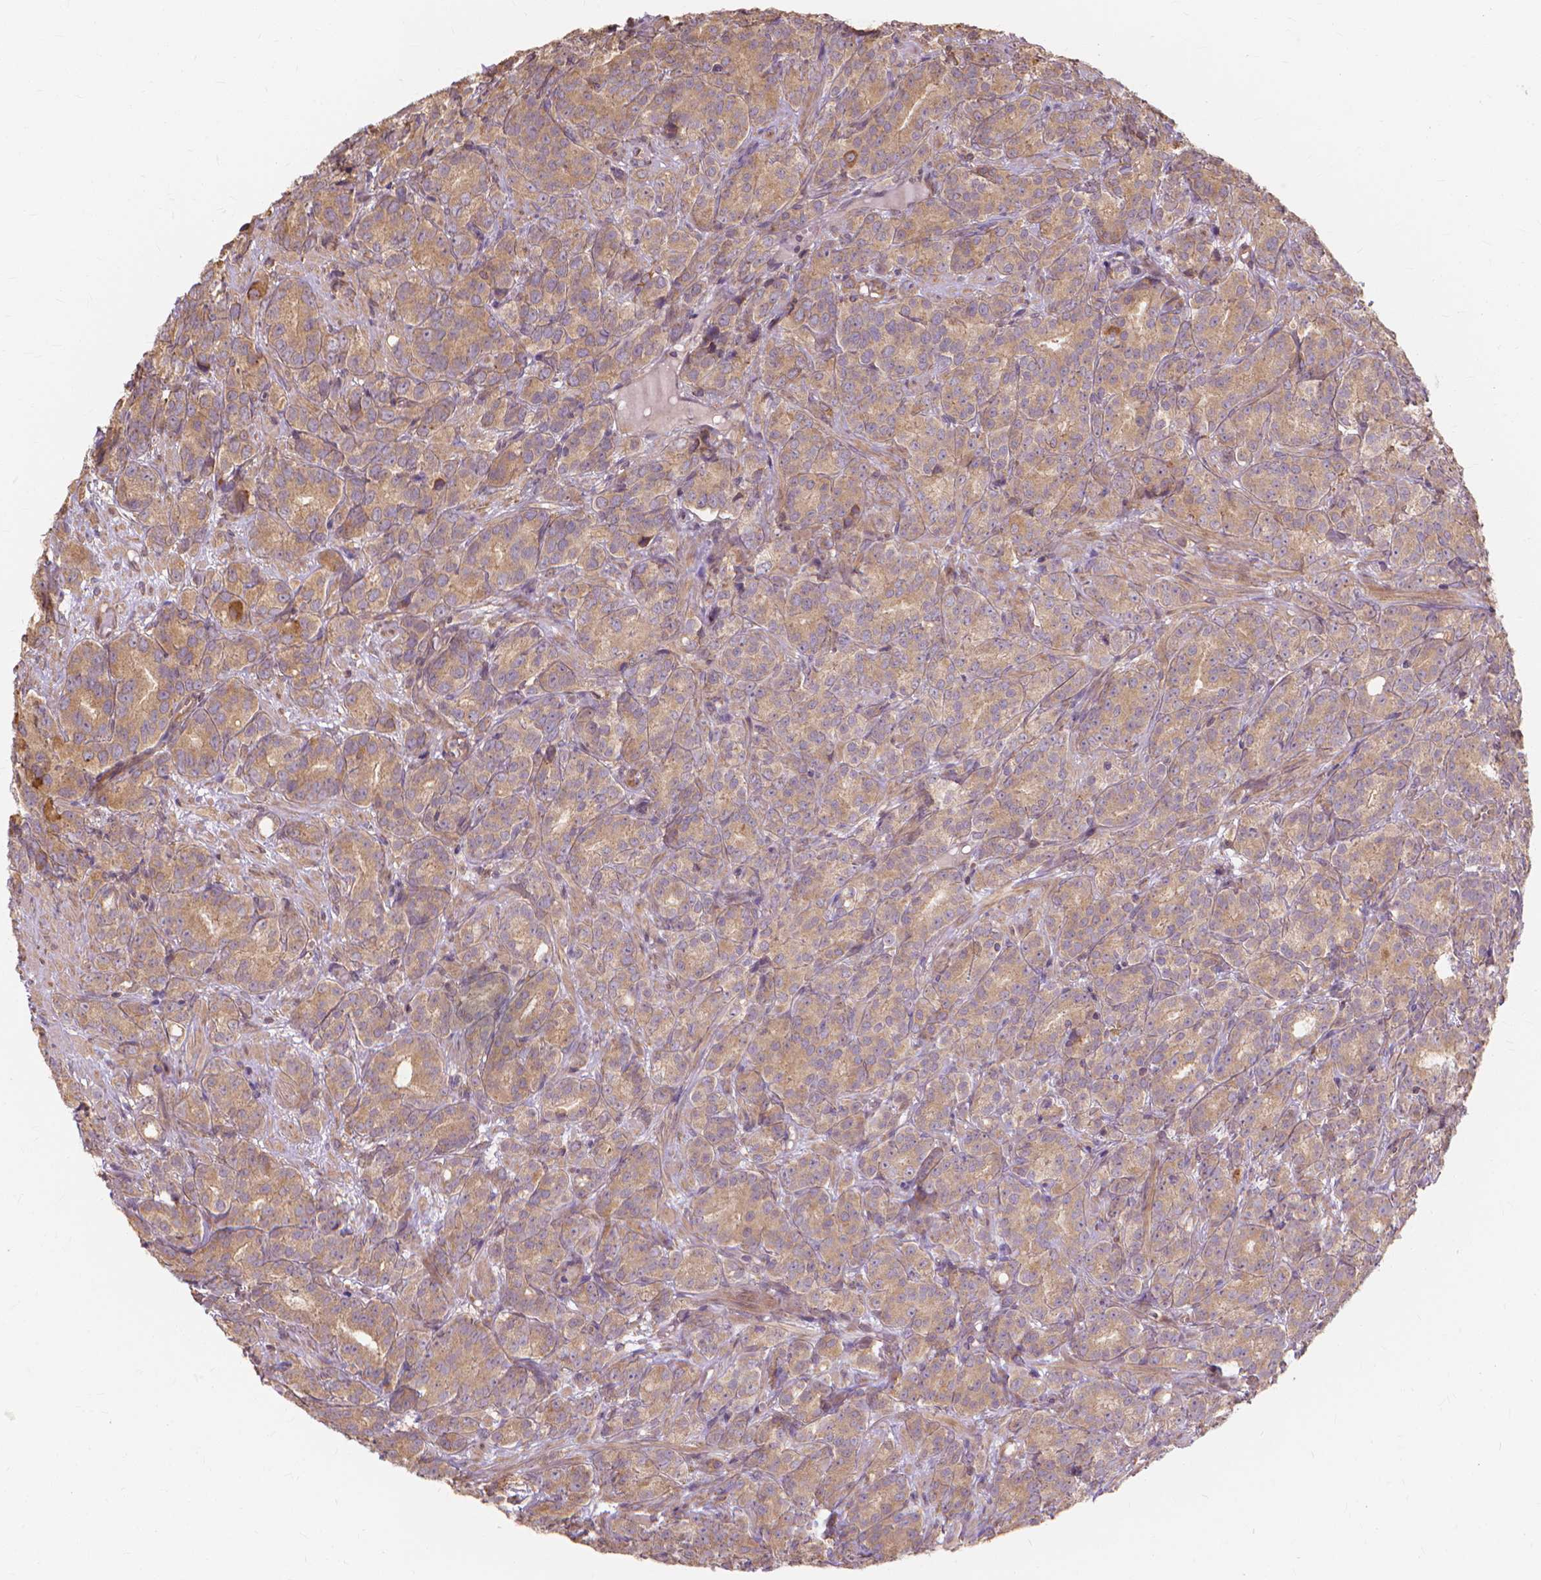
{"staining": {"intensity": "moderate", "quantity": ">75%", "location": "cytoplasmic/membranous"}, "tissue": "prostate cancer", "cell_type": "Tumor cells", "image_type": "cancer", "snomed": [{"axis": "morphology", "description": "Adenocarcinoma, High grade"}, {"axis": "topography", "description": "Prostate"}], "caption": "This is a histology image of immunohistochemistry staining of prostate cancer (high-grade adenocarcinoma), which shows moderate positivity in the cytoplasmic/membranous of tumor cells.", "gene": "TAB2", "patient": {"sex": "male", "age": 90}}